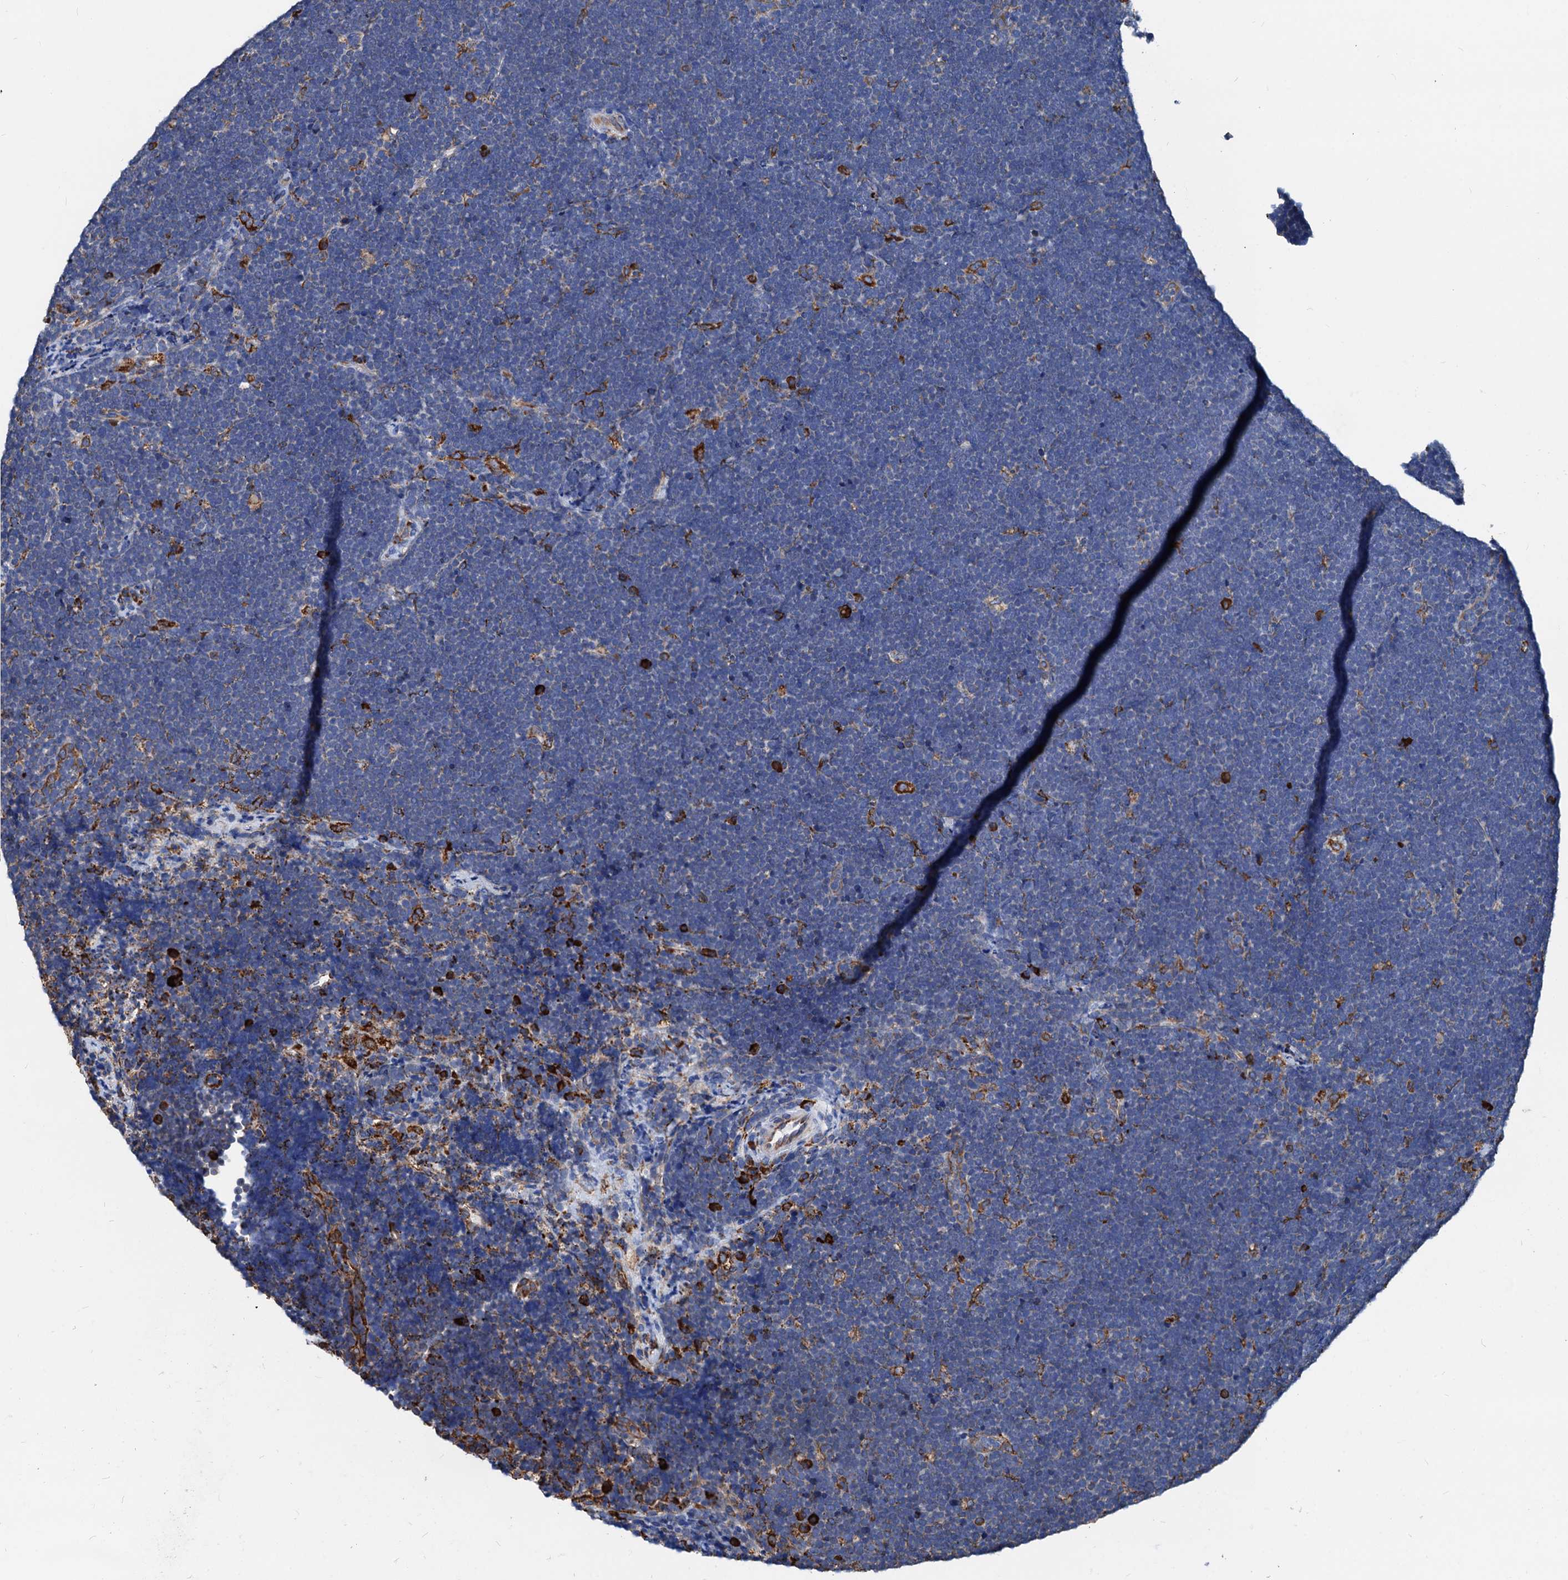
{"staining": {"intensity": "negative", "quantity": "none", "location": "none"}, "tissue": "lymphoma", "cell_type": "Tumor cells", "image_type": "cancer", "snomed": [{"axis": "morphology", "description": "Malignant lymphoma, non-Hodgkin's type, High grade"}, {"axis": "topography", "description": "Lymph node"}], "caption": "This is a micrograph of IHC staining of malignant lymphoma, non-Hodgkin's type (high-grade), which shows no positivity in tumor cells.", "gene": "HSPA5", "patient": {"sex": "male", "age": 13}}